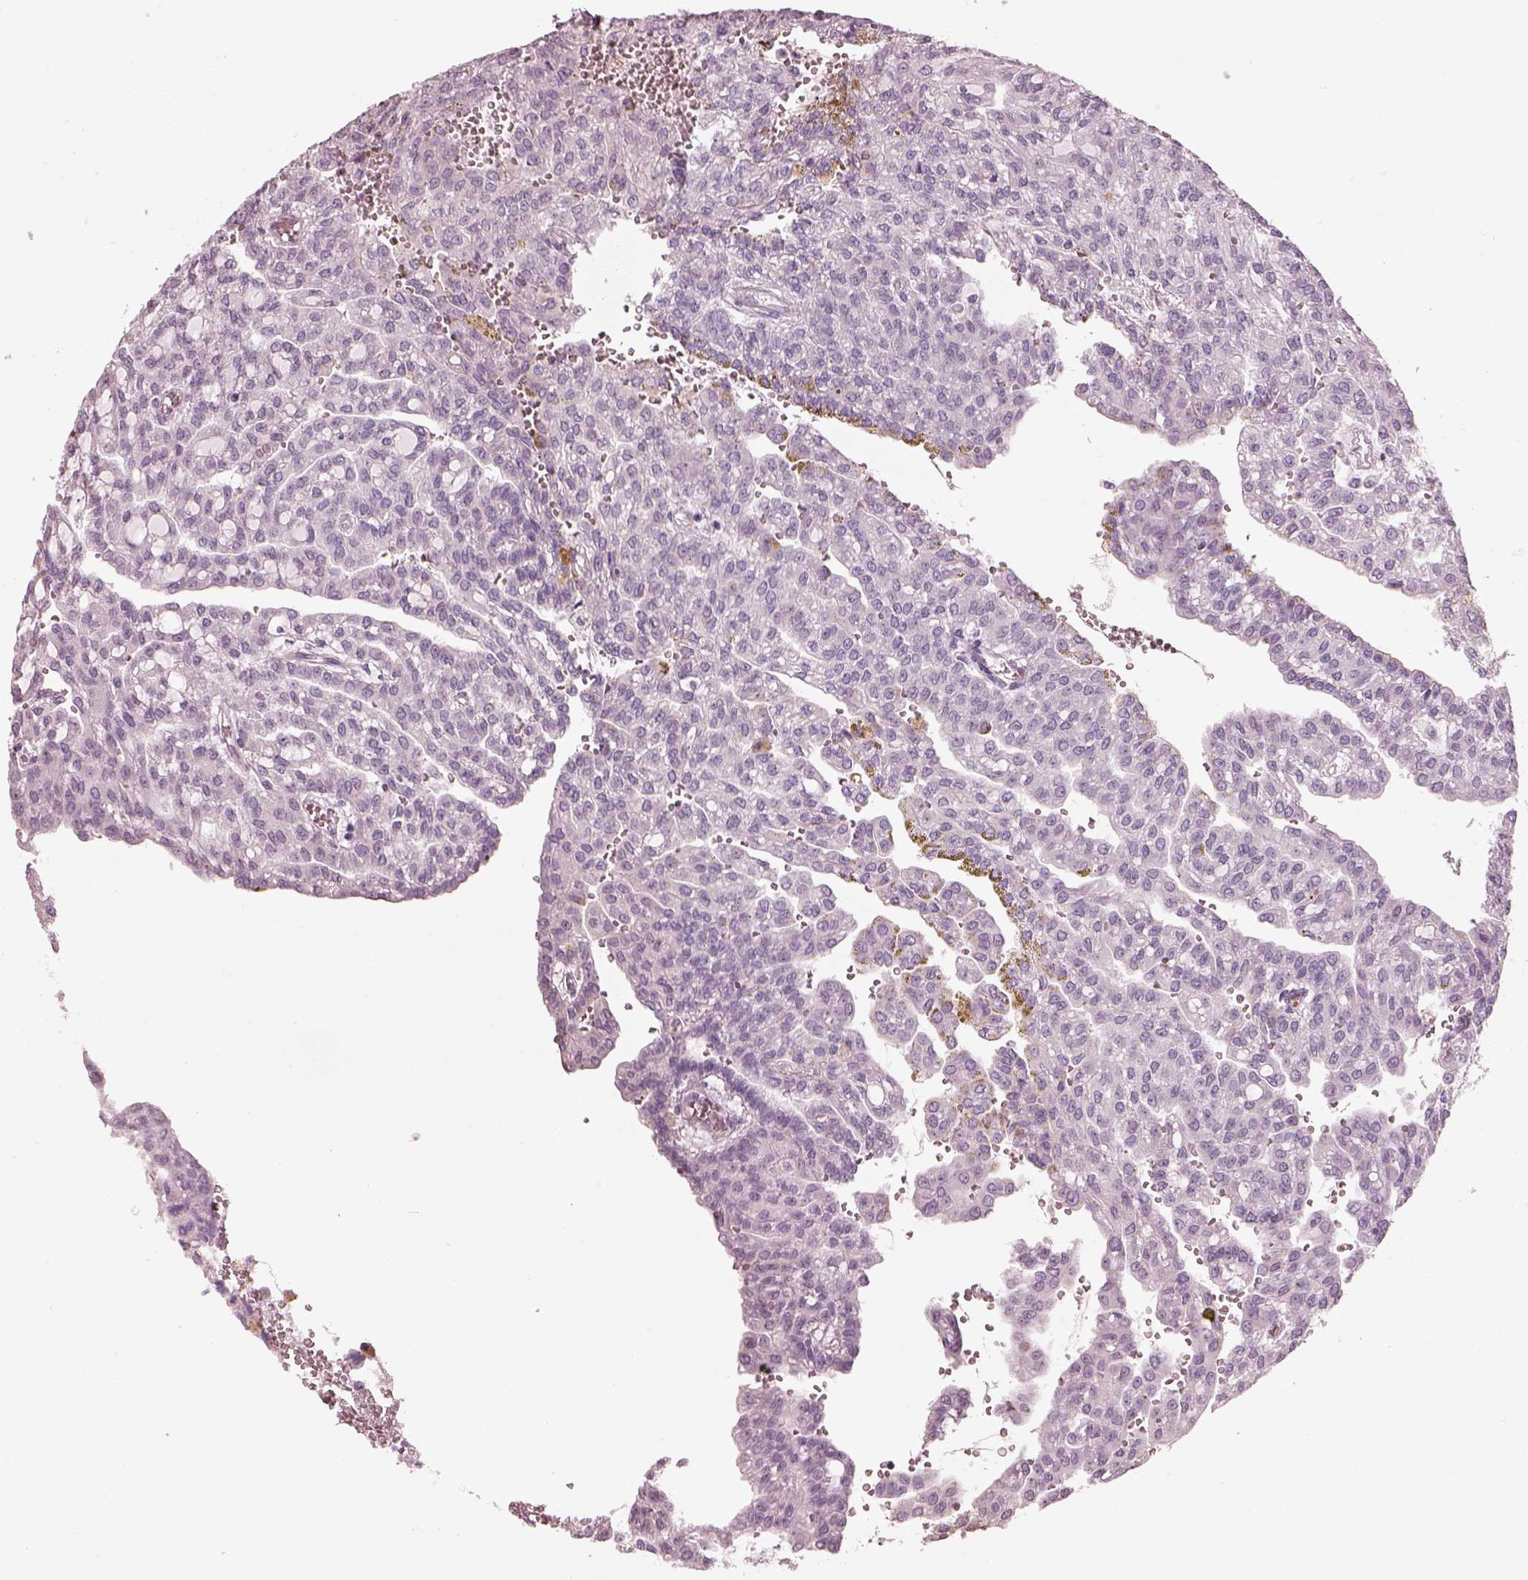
{"staining": {"intensity": "negative", "quantity": "none", "location": "none"}, "tissue": "renal cancer", "cell_type": "Tumor cells", "image_type": "cancer", "snomed": [{"axis": "morphology", "description": "Adenocarcinoma, NOS"}, {"axis": "topography", "description": "Kidney"}], "caption": "This histopathology image is of renal cancer stained with immunohistochemistry (IHC) to label a protein in brown with the nuclei are counter-stained blue. There is no staining in tumor cells. (Stains: DAB (3,3'-diaminobenzidine) immunohistochemistry (IHC) with hematoxylin counter stain, Microscopy: brightfield microscopy at high magnification).", "gene": "RSPH9", "patient": {"sex": "male", "age": 63}}